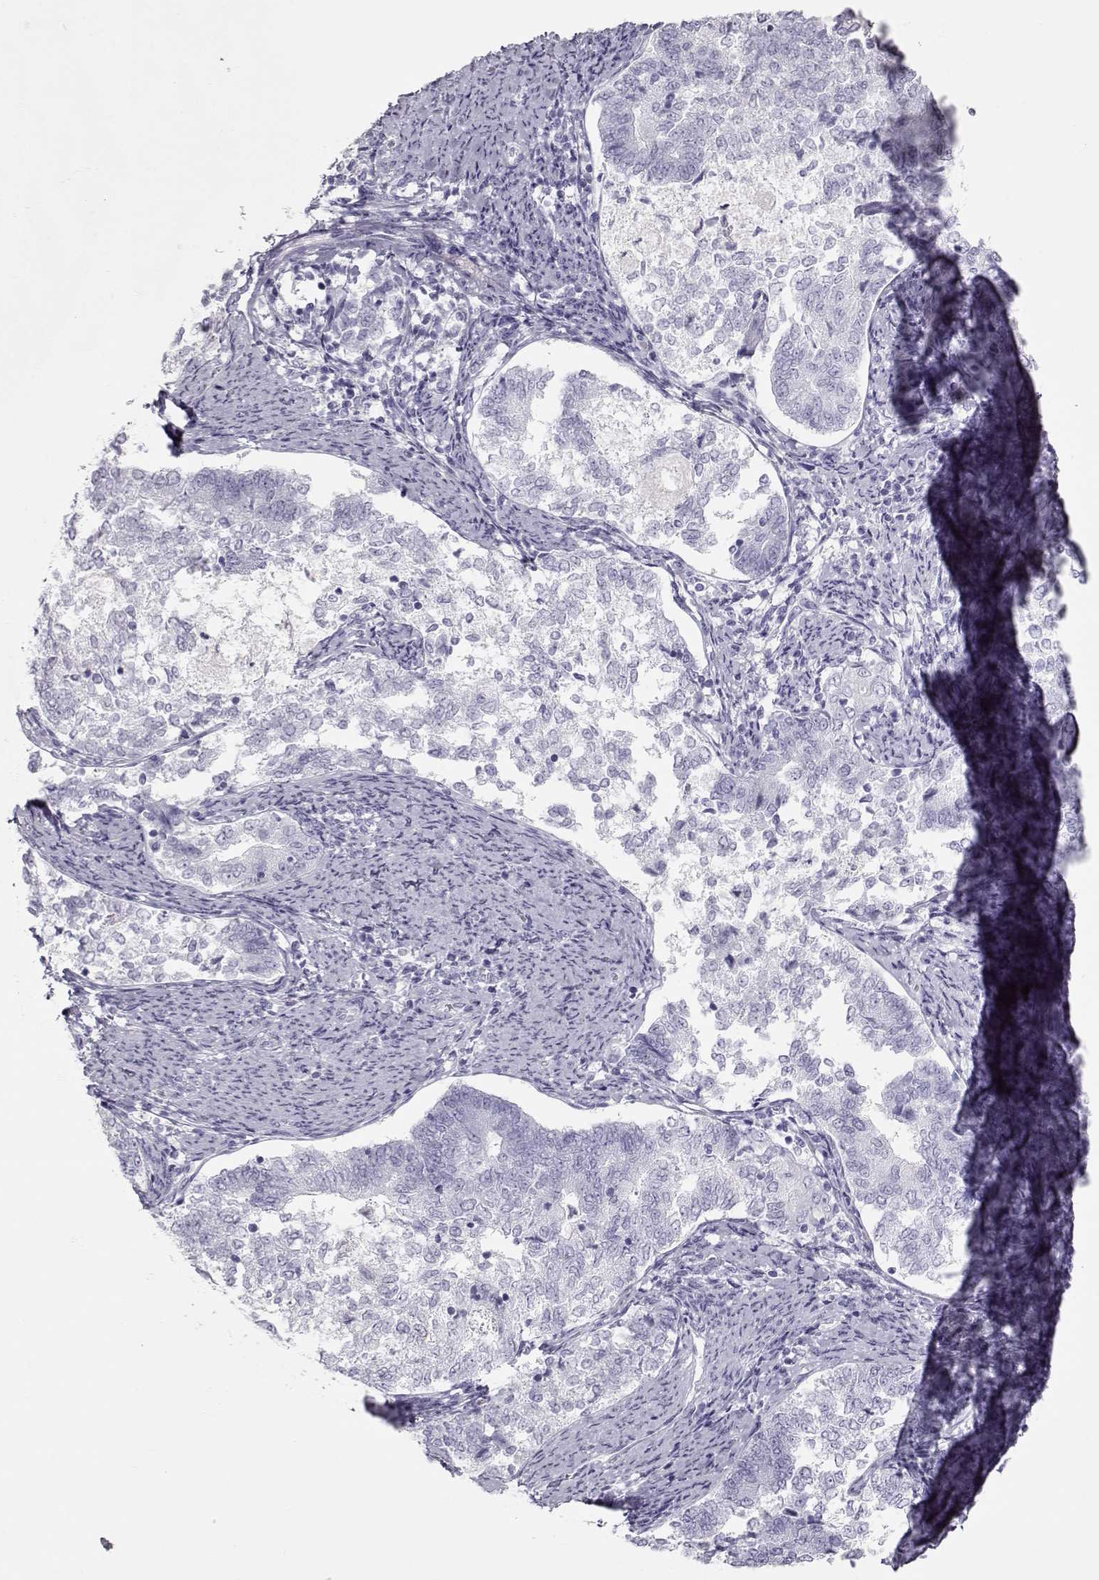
{"staining": {"intensity": "negative", "quantity": "none", "location": "none"}, "tissue": "endometrial cancer", "cell_type": "Tumor cells", "image_type": "cancer", "snomed": [{"axis": "morphology", "description": "Adenocarcinoma, NOS"}, {"axis": "topography", "description": "Endometrium"}], "caption": "Immunohistochemistry (IHC) of human adenocarcinoma (endometrial) displays no positivity in tumor cells. The staining is performed using DAB brown chromogen with nuclei counter-stained in using hematoxylin.", "gene": "MIP", "patient": {"sex": "female", "age": 65}}